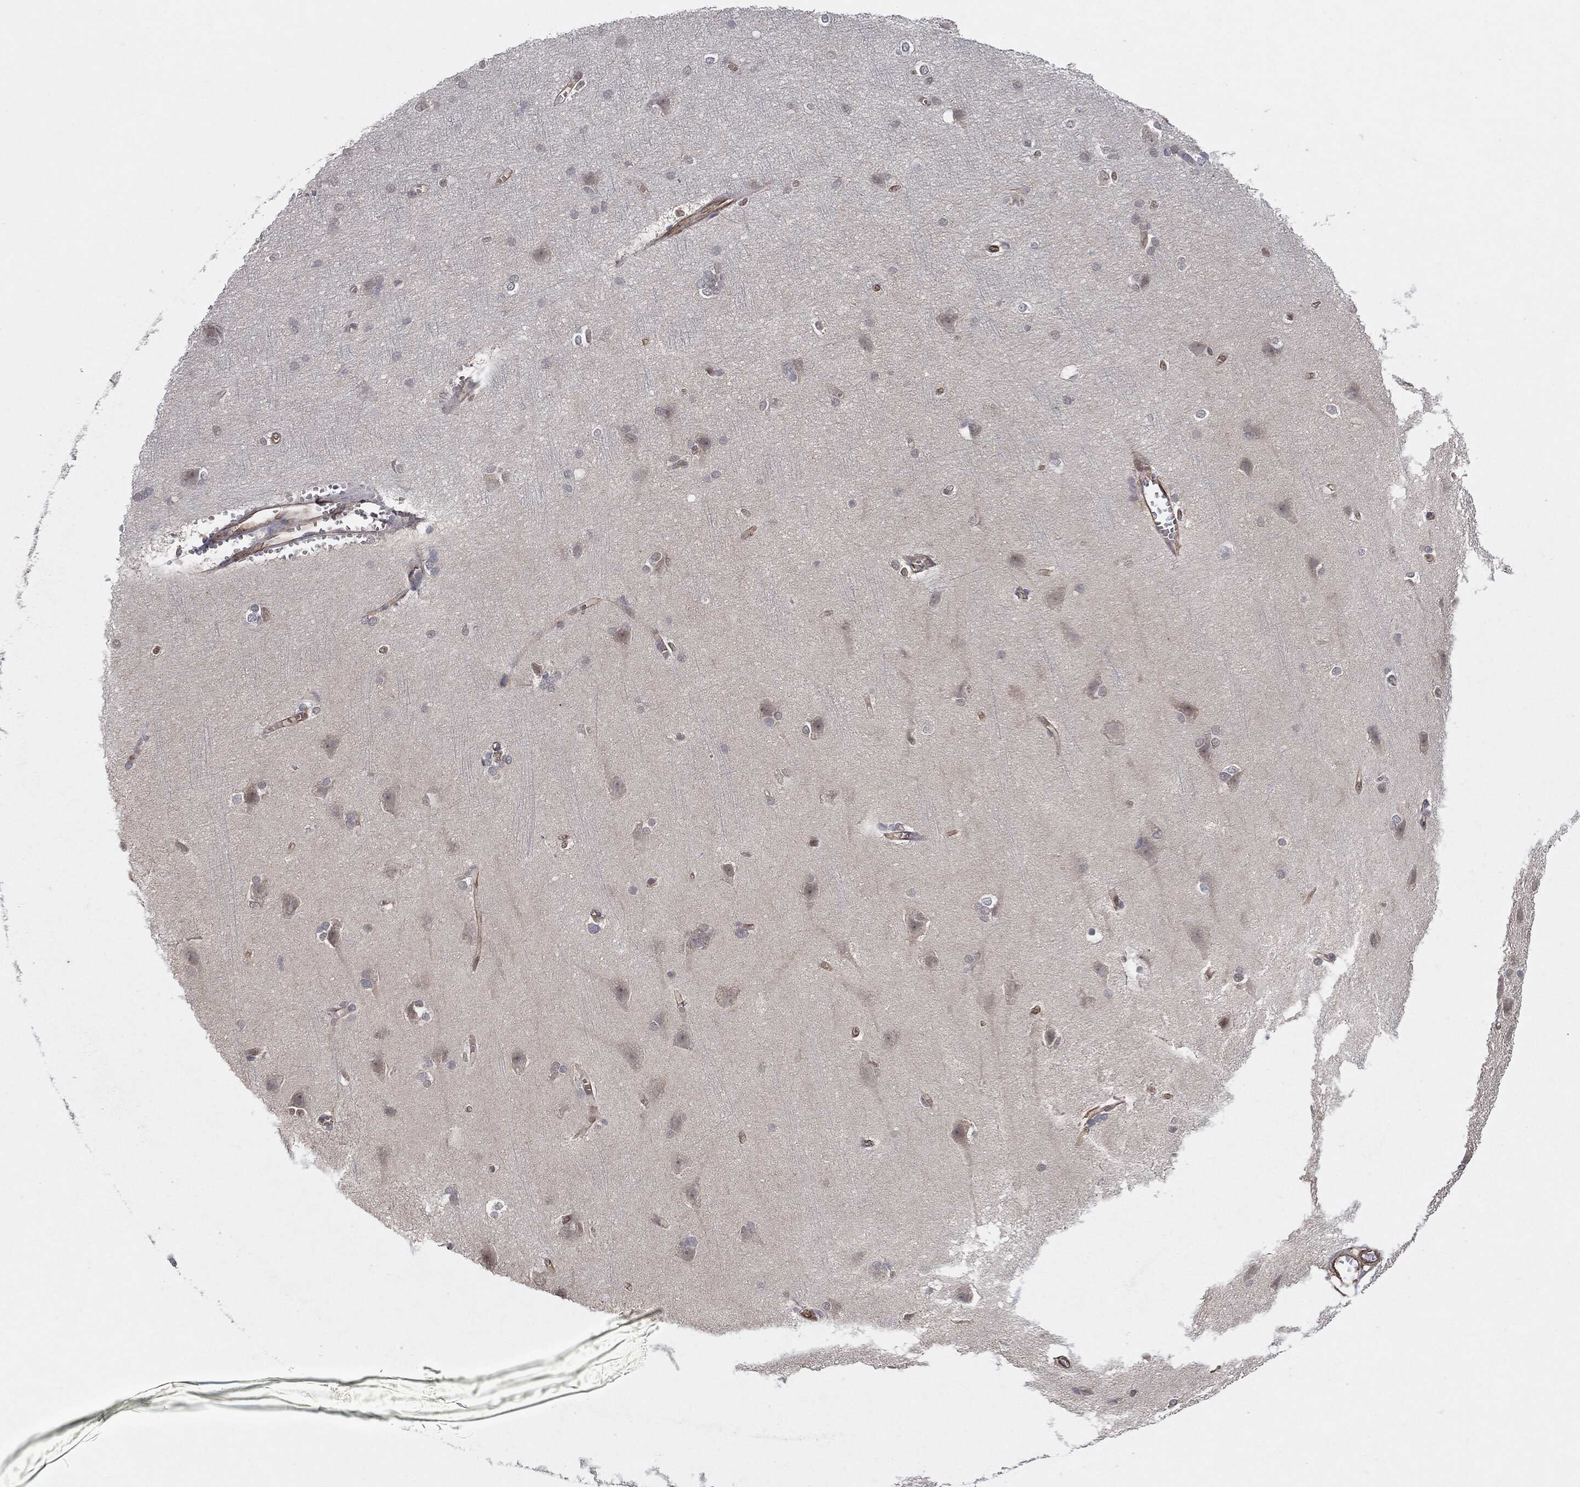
{"staining": {"intensity": "strong", "quantity": "25%-75%", "location": "cytoplasmic/membranous"}, "tissue": "cerebral cortex", "cell_type": "Endothelial cells", "image_type": "normal", "snomed": [{"axis": "morphology", "description": "Normal tissue, NOS"}, {"axis": "topography", "description": "Cerebral cortex"}], "caption": "A brown stain highlights strong cytoplasmic/membranous positivity of a protein in endothelial cells of unremarkable human cerebral cortex. The protein is shown in brown color, while the nuclei are stained blue.", "gene": "TP53RK", "patient": {"sex": "male", "age": 37}}